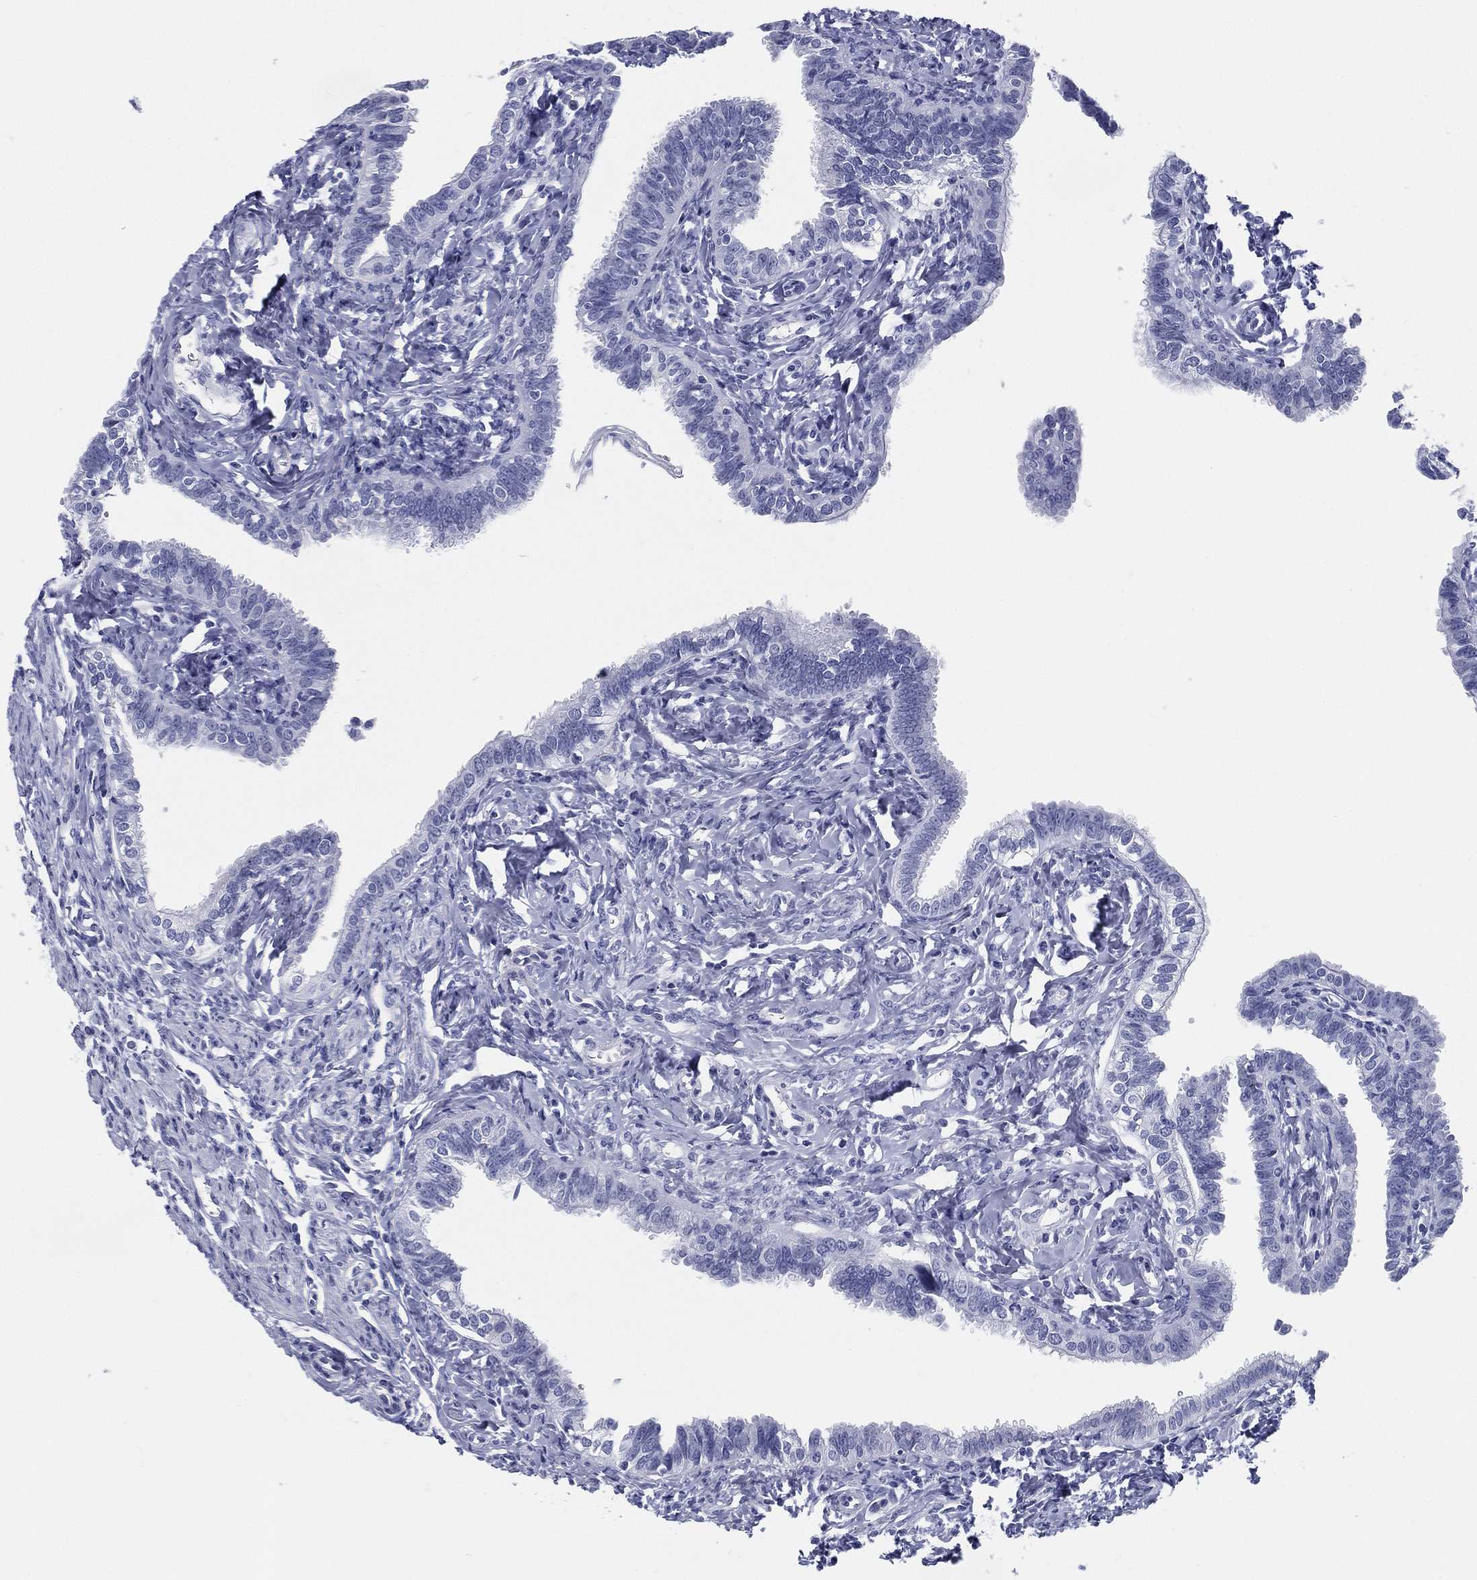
{"staining": {"intensity": "negative", "quantity": "none", "location": "none"}, "tissue": "fallopian tube", "cell_type": "Glandular cells", "image_type": "normal", "snomed": [{"axis": "morphology", "description": "Normal tissue, NOS"}, {"axis": "topography", "description": "Fallopian tube"}], "caption": "Photomicrograph shows no significant protein expression in glandular cells of normal fallopian tube.", "gene": "ATP1B2", "patient": {"sex": "female", "age": 54}}